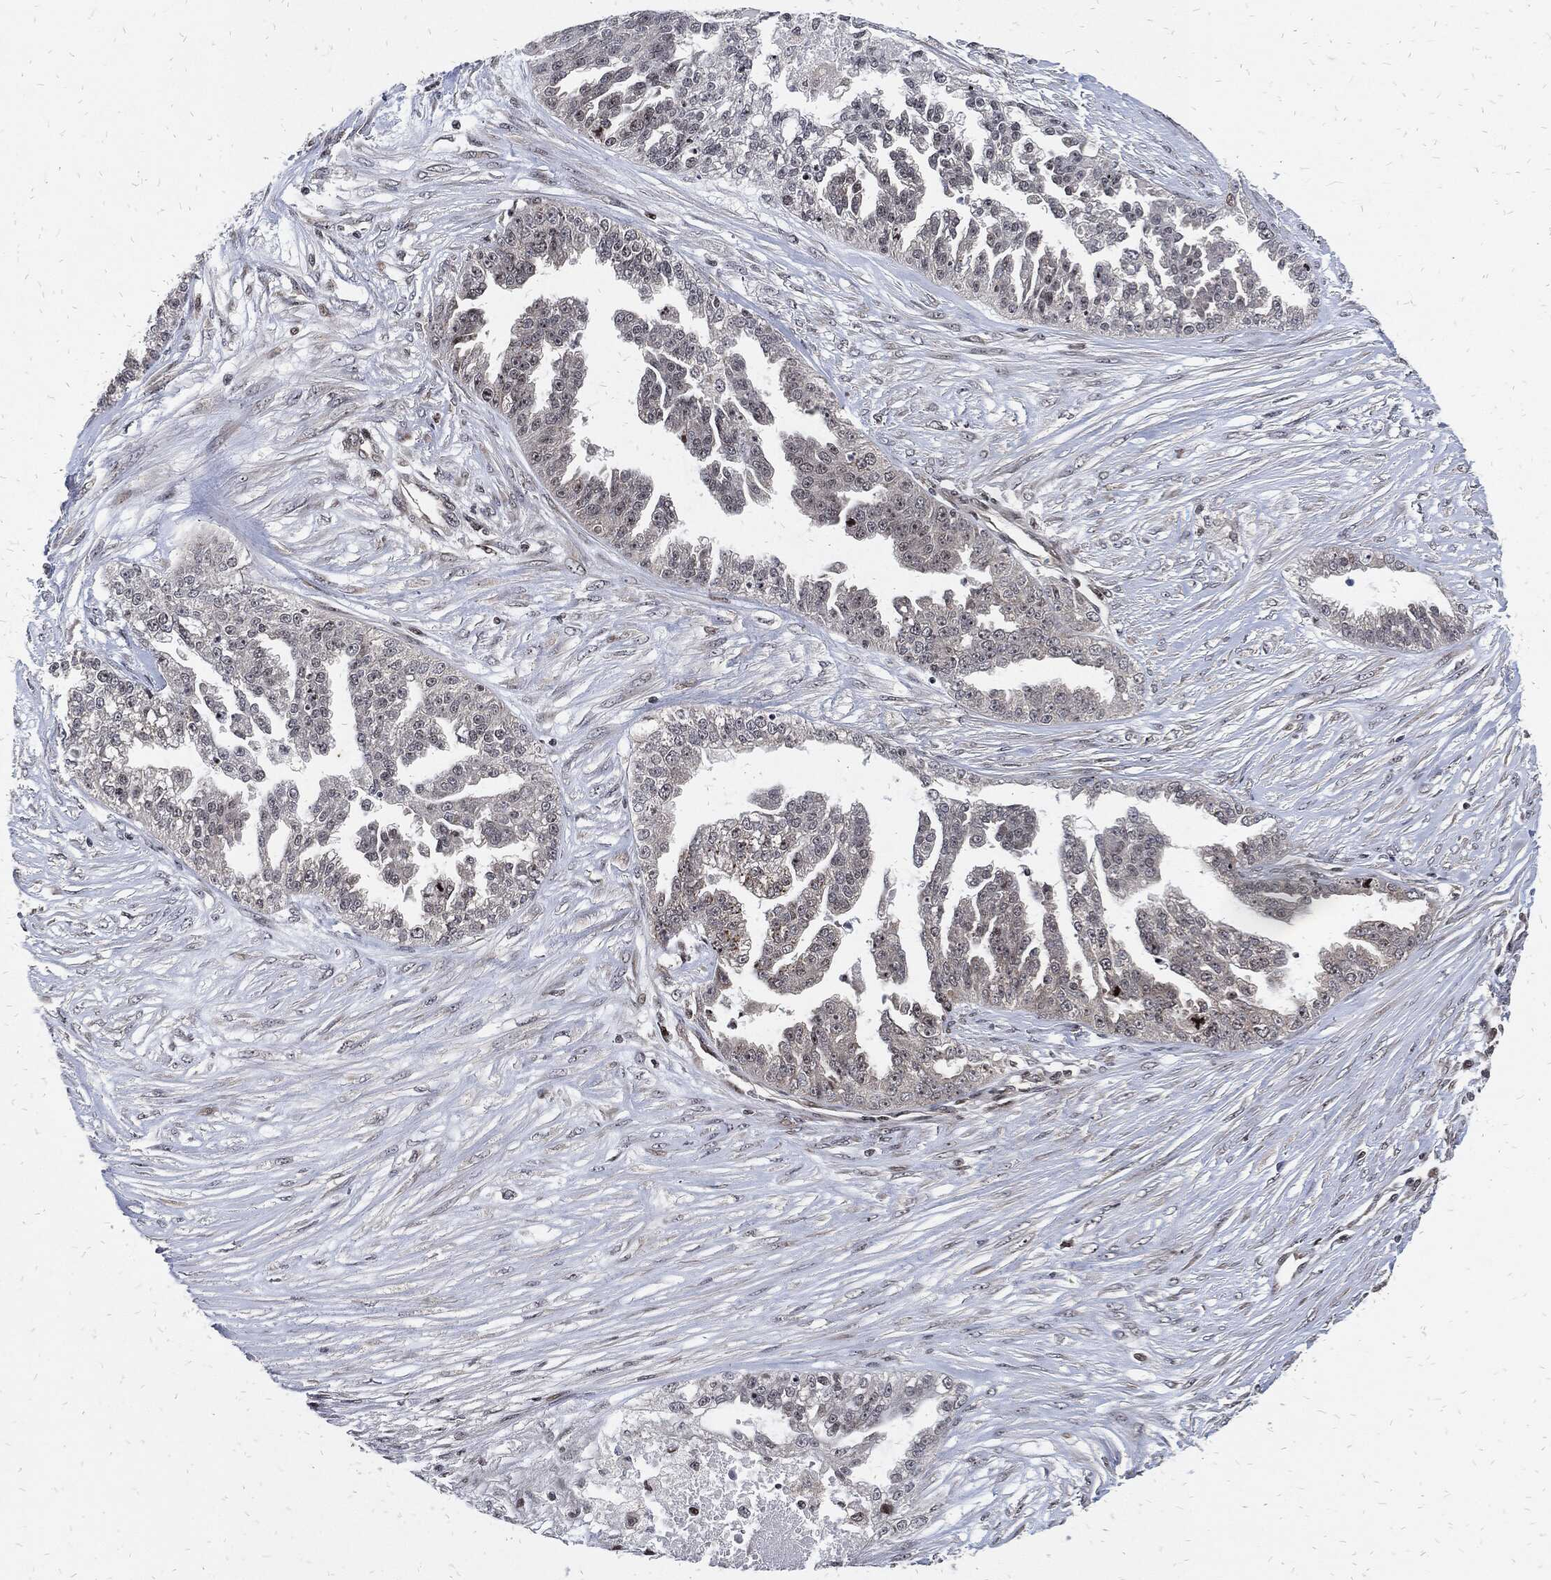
{"staining": {"intensity": "moderate", "quantity": "<25%", "location": "cytoplasmic/membranous"}, "tissue": "ovarian cancer", "cell_type": "Tumor cells", "image_type": "cancer", "snomed": [{"axis": "morphology", "description": "Cystadenocarcinoma, serous, NOS"}, {"axis": "topography", "description": "Ovary"}], "caption": "The histopathology image reveals staining of ovarian serous cystadenocarcinoma, revealing moderate cytoplasmic/membranous protein staining (brown color) within tumor cells.", "gene": "ZNF775", "patient": {"sex": "female", "age": 58}}